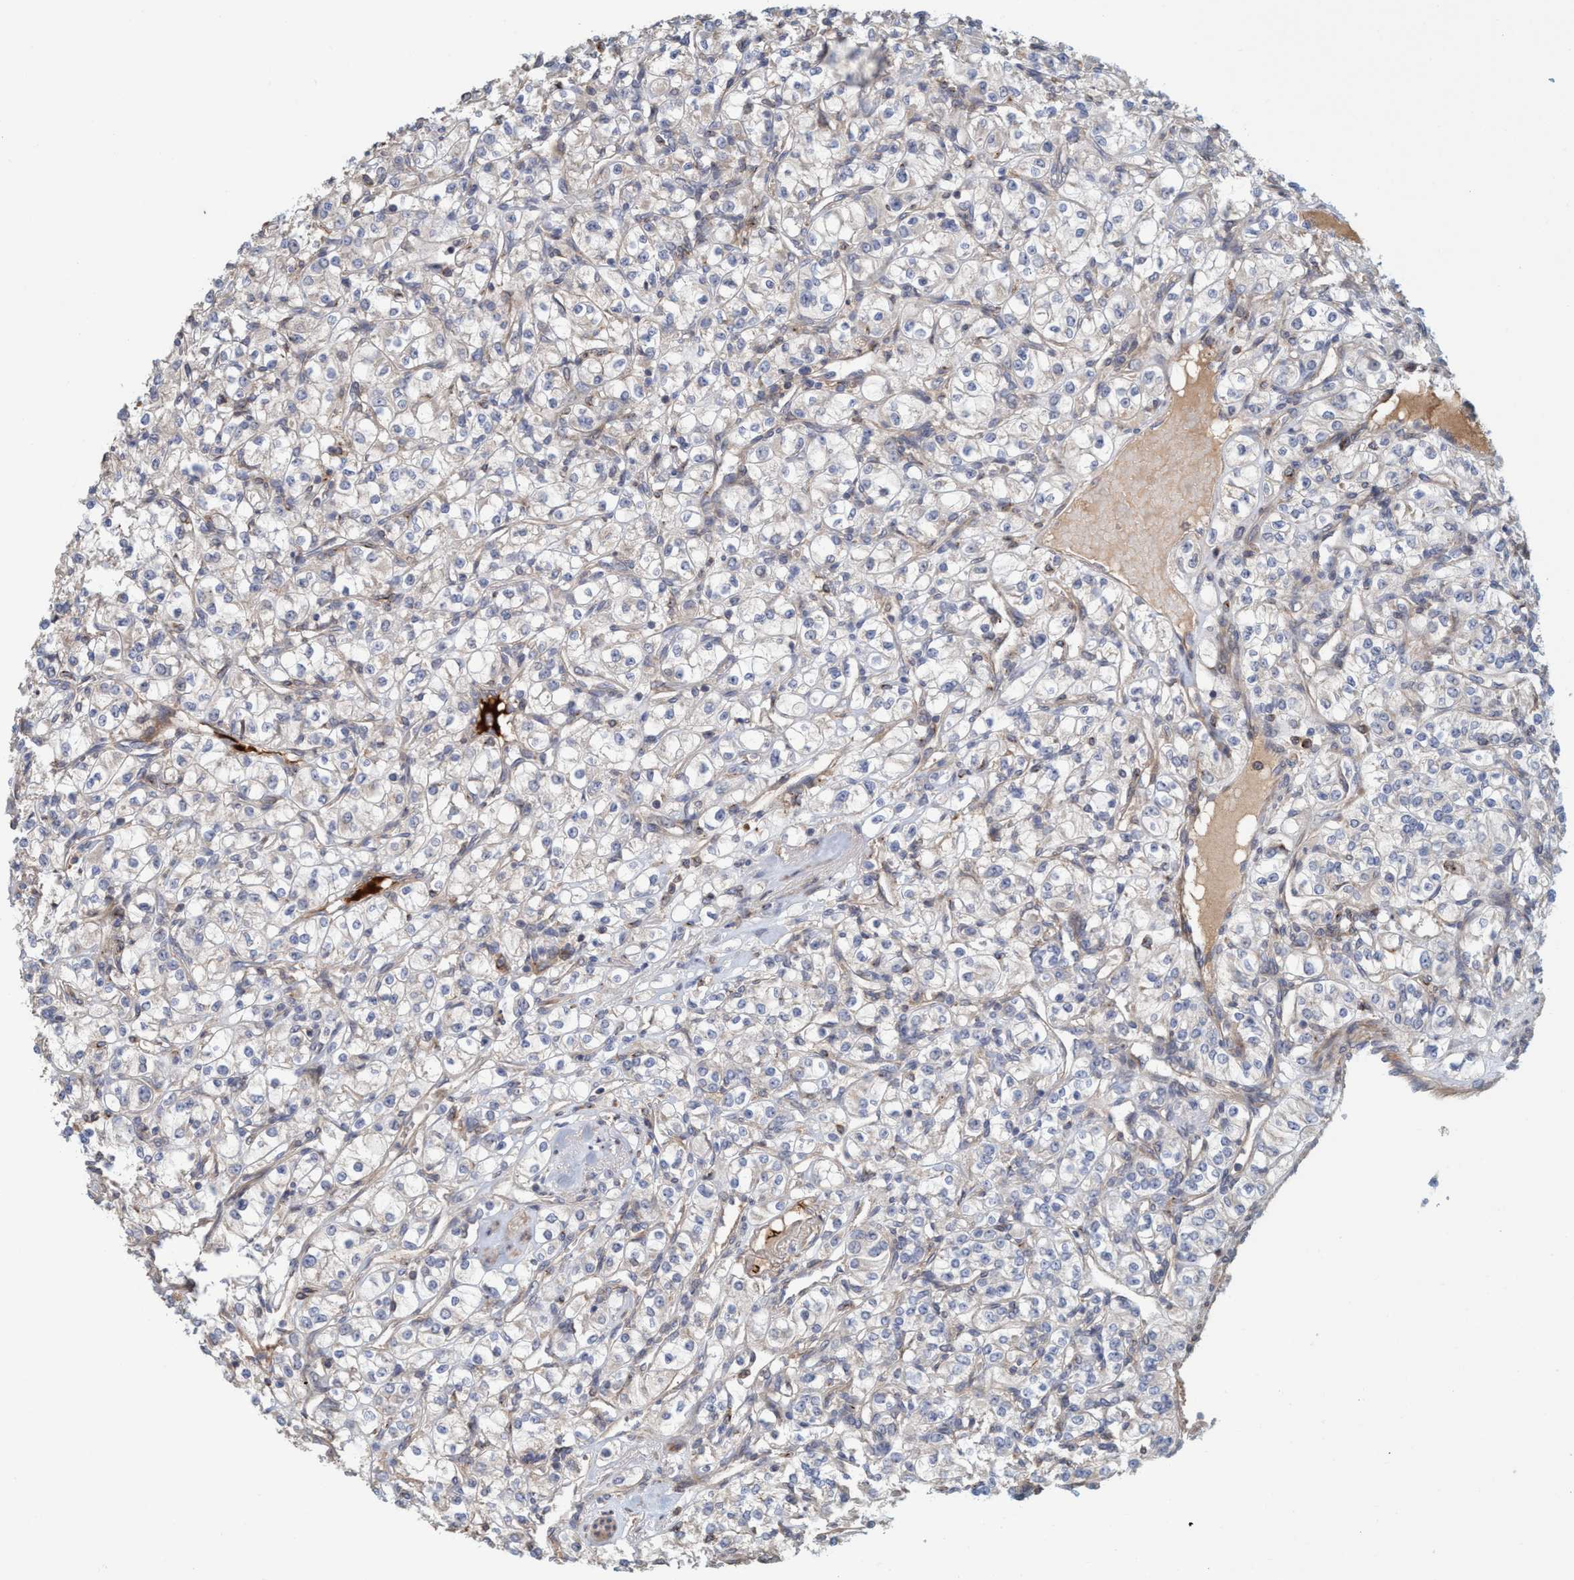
{"staining": {"intensity": "negative", "quantity": "none", "location": "none"}, "tissue": "renal cancer", "cell_type": "Tumor cells", "image_type": "cancer", "snomed": [{"axis": "morphology", "description": "Adenocarcinoma, NOS"}, {"axis": "topography", "description": "Kidney"}], "caption": "An image of adenocarcinoma (renal) stained for a protein displays no brown staining in tumor cells. (DAB (3,3'-diaminobenzidine) immunohistochemistry (IHC) with hematoxylin counter stain).", "gene": "SPECC1", "patient": {"sex": "male", "age": 77}}